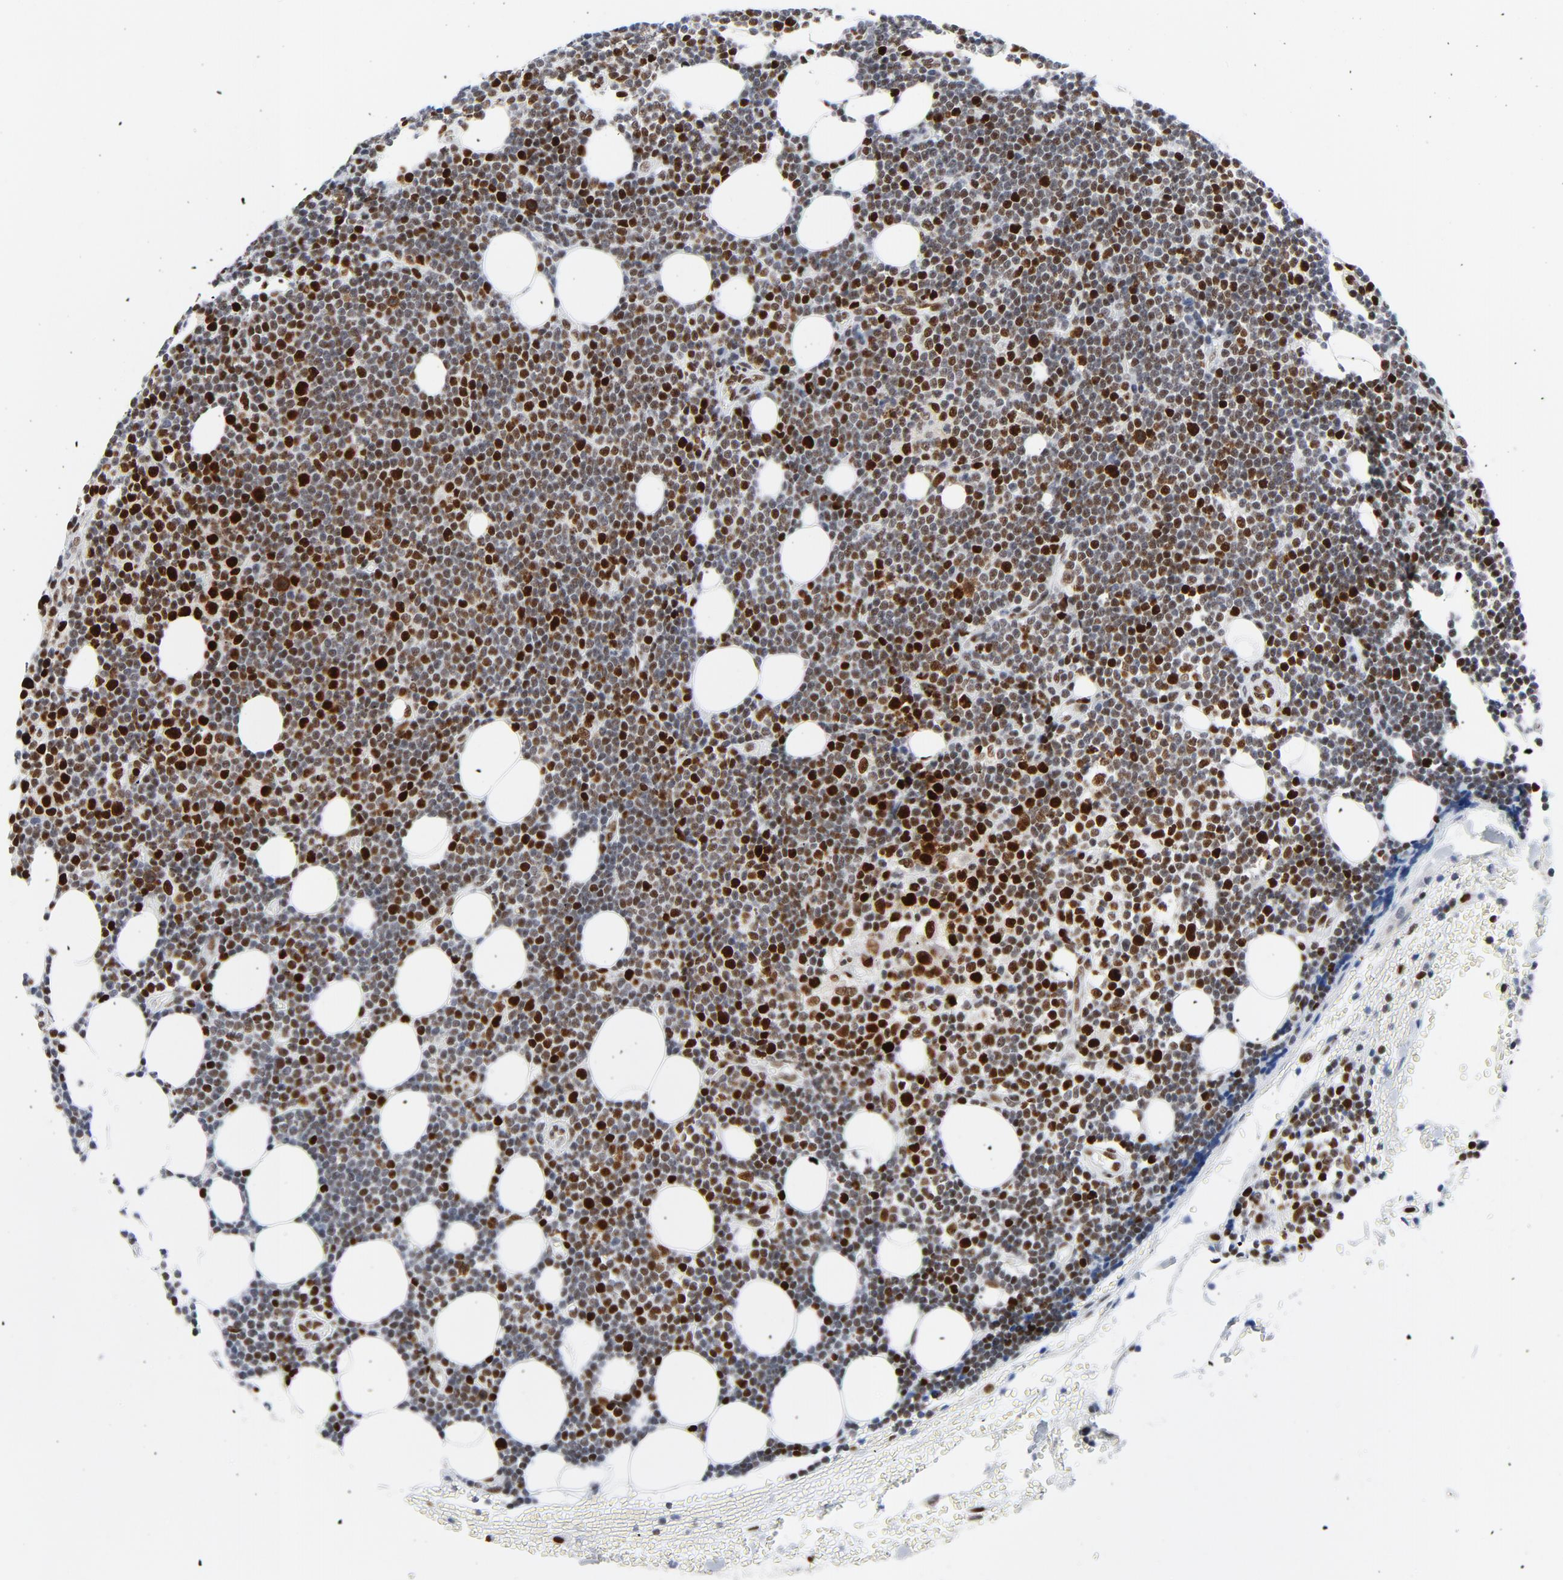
{"staining": {"intensity": "strong", "quantity": "25%-75%", "location": "nuclear"}, "tissue": "lymphoma", "cell_type": "Tumor cells", "image_type": "cancer", "snomed": [{"axis": "morphology", "description": "Malignant lymphoma, non-Hodgkin's type, Low grade"}, {"axis": "topography", "description": "Soft tissue"}], "caption": "Immunohistochemistry staining of malignant lymphoma, non-Hodgkin's type (low-grade), which exhibits high levels of strong nuclear positivity in approximately 25%-75% of tumor cells indicating strong nuclear protein expression. The staining was performed using DAB (brown) for protein detection and nuclei were counterstained in hematoxylin (blue).", "gene": "POLD1", "patient": {"sex": "male", "age": 92}}